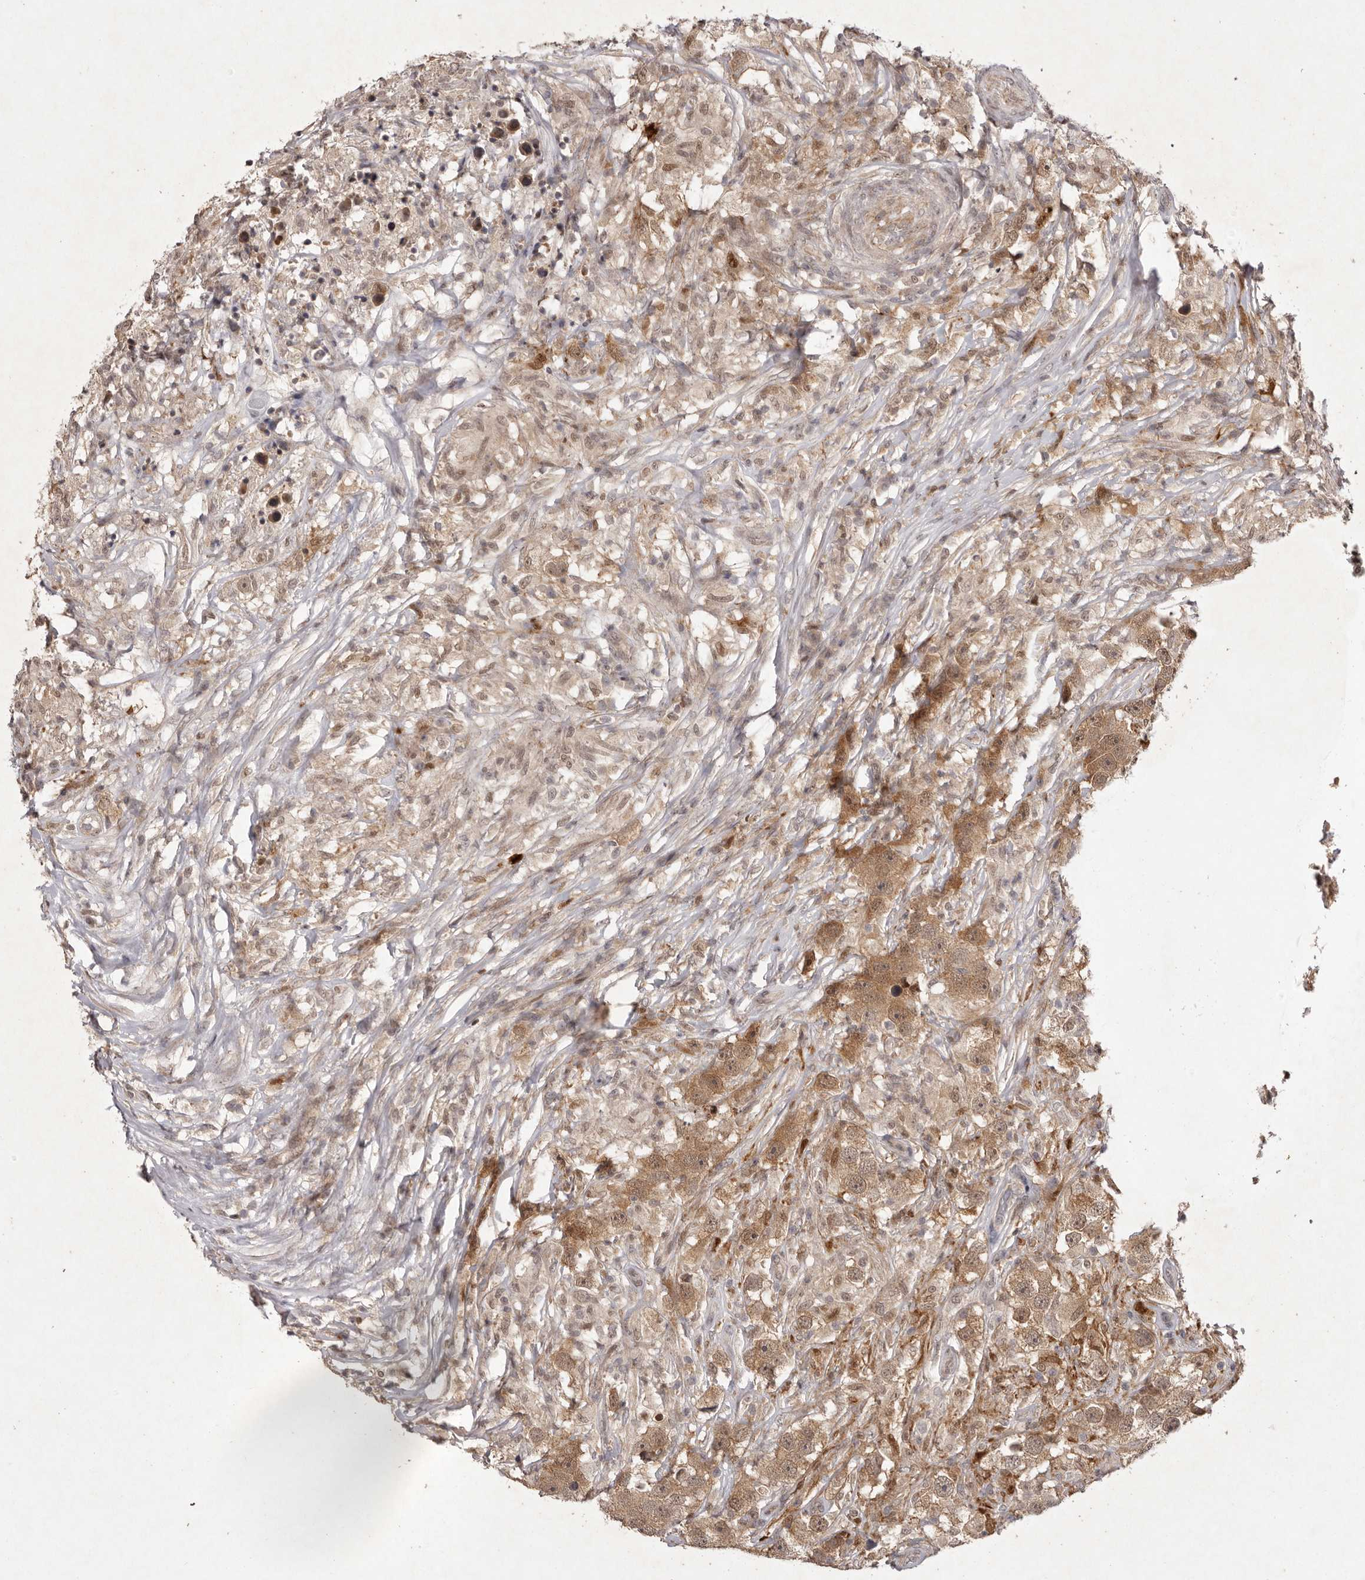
{"staining": {"intensity": "moderate", "quantity": ">75%", "location": "cytoplasmic/membranous"}, "tissue": "testis cancer", "cell_type": "Tumor cells", "image_type": "cancer", "snomed": [{"axis": "morphology", "description": "Seminoma, NOS"}, {"axis": "topography", "description": "Testis"}], "caption": "Immunohistochemistry image of neoplastic tissue: human seminoma (testis) stained using immunohistochemistry reveals medium levels of moderate protein expression localized specifically in the cytoplasmic/membranous of tumor cells, appearing as a cytoplasmic/membranous brown color.", "gene": "BUD31", "patient": {"sex": "male", "age": 49}}